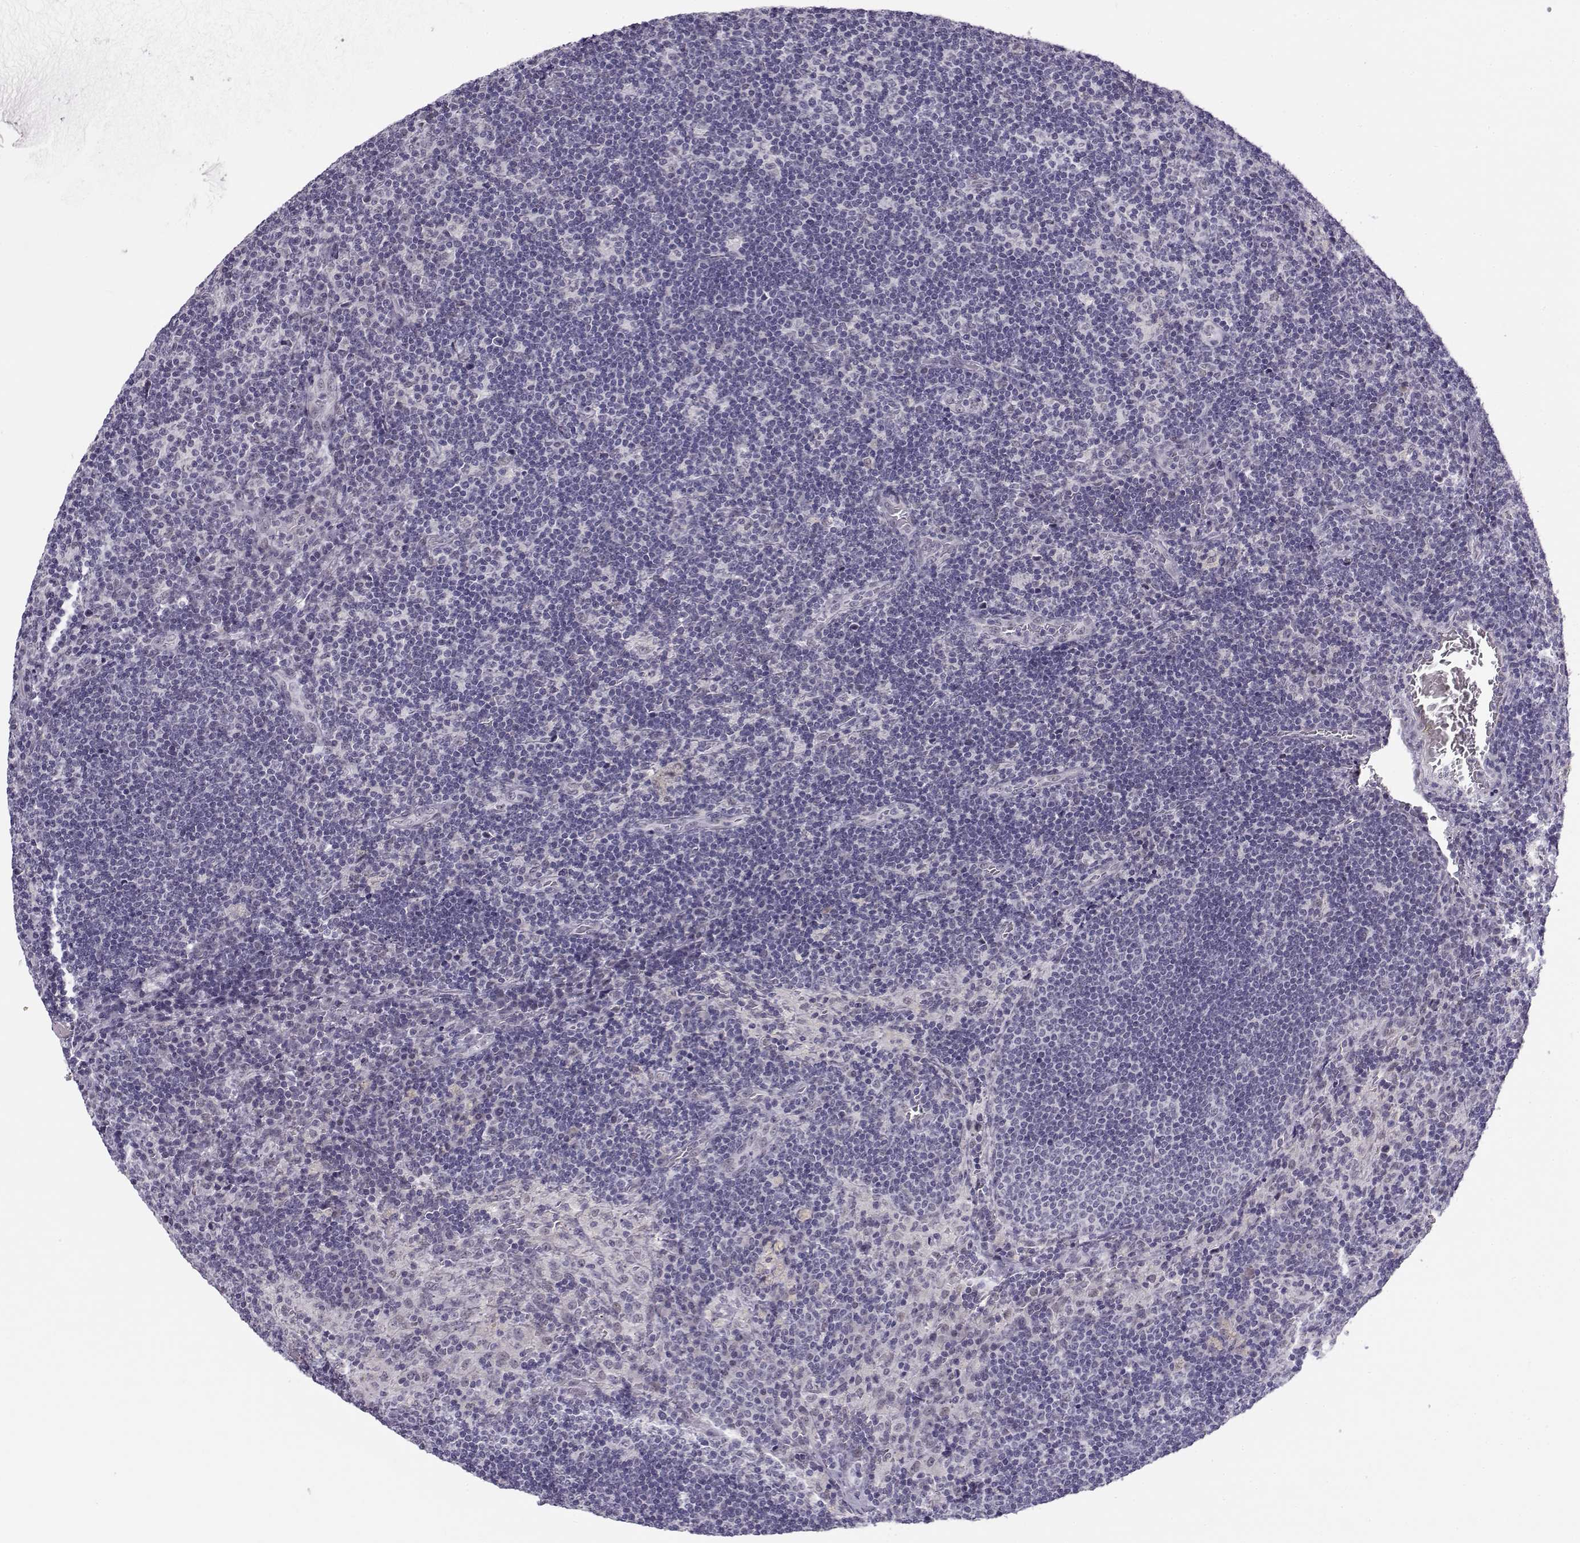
{"staining": {"intensity": "negative", "quantity": "none", "location": "none"}, "tissue": "lymph node", "cell_type": "Germinal center cells", "image_type": "normal", "snomed": [{"axis": "morphology", "description": "Normal tissue, NOS"}, {"axis": "topography", "description": "Lymph node"}], "caption": "DAB immunohistochemical staining of normal human lymph node reveals no significant staining in germinal center cells.", "gene": "C16orf86", "patient": {"sex": "male", "age": 63}}